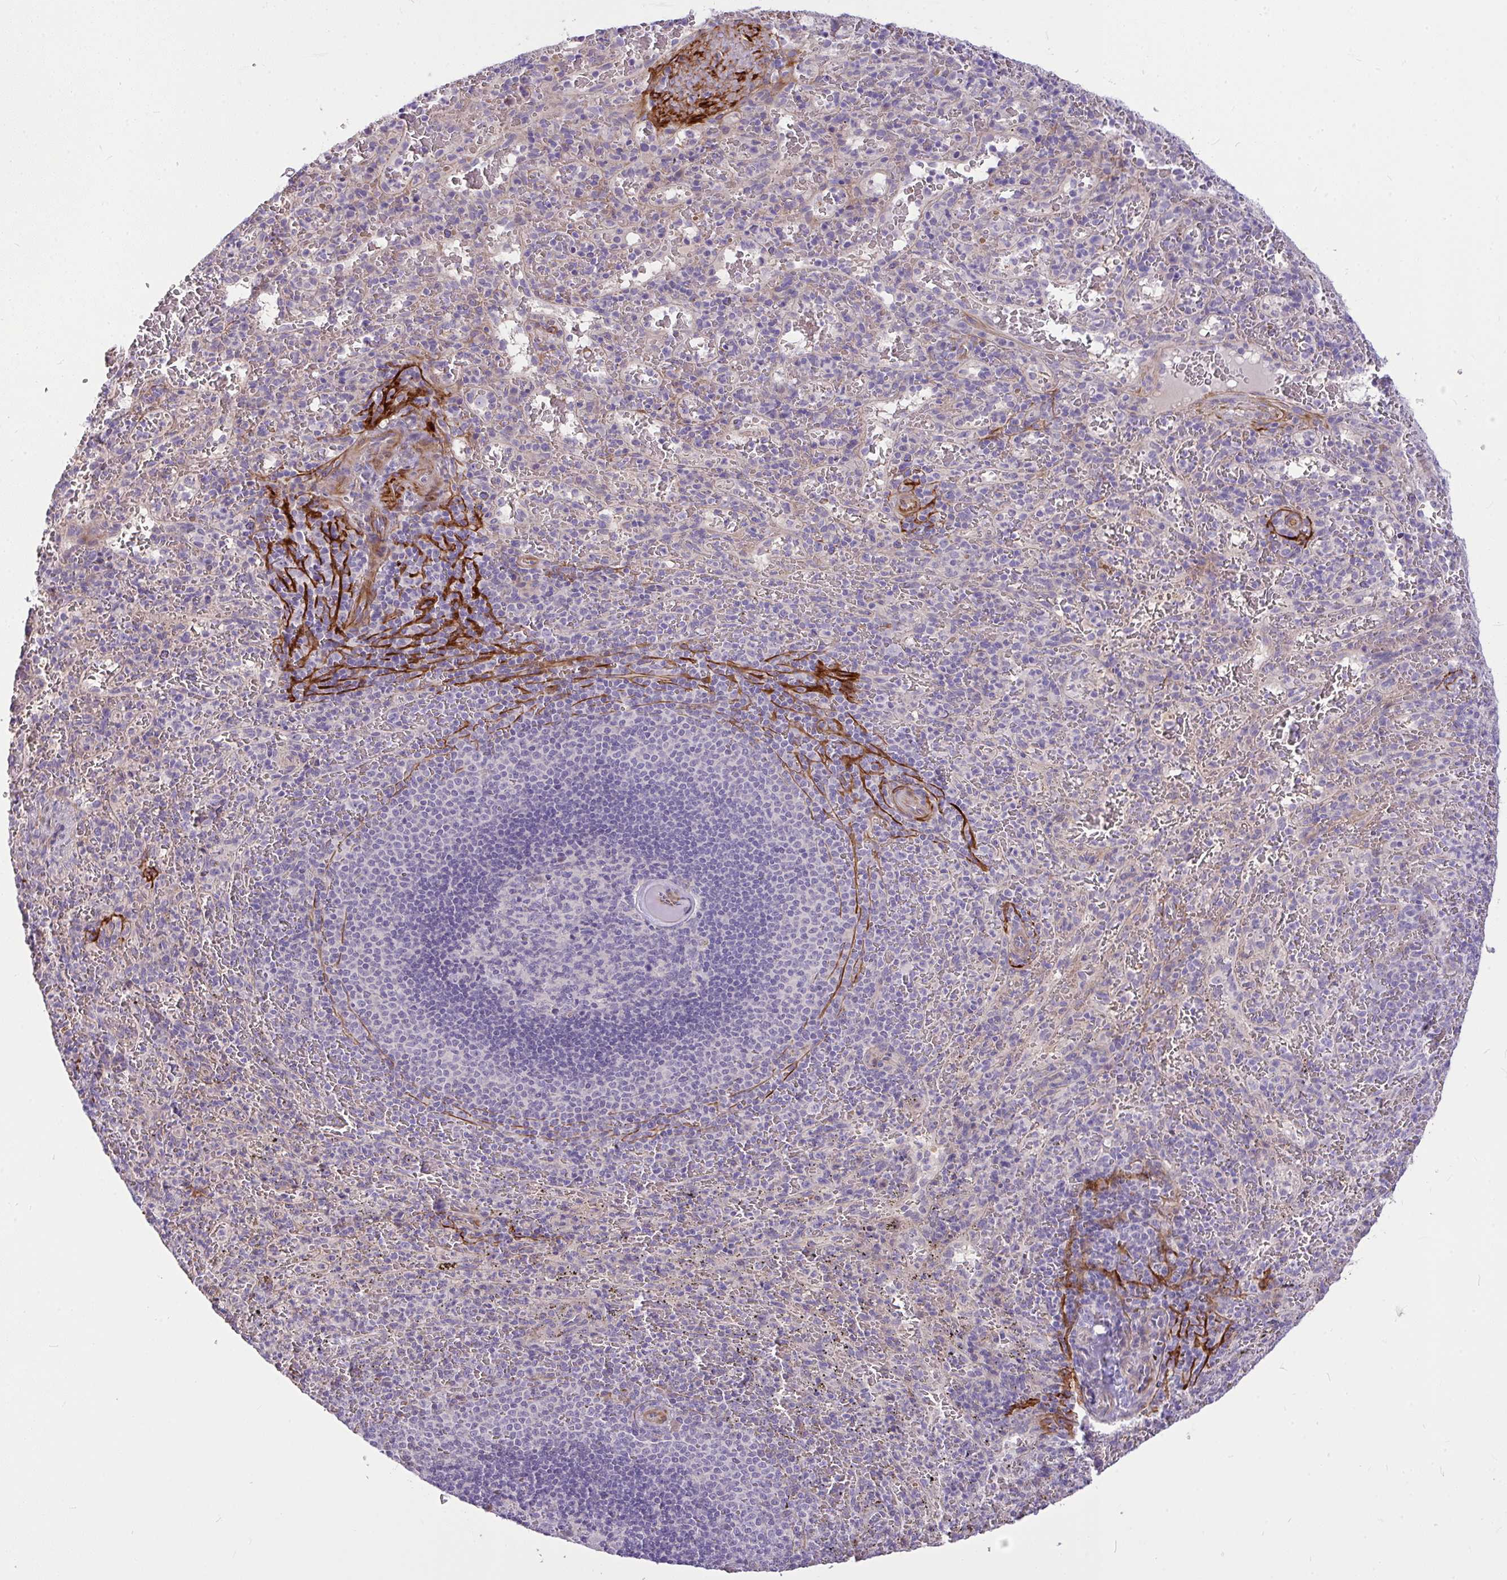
{"staining": {"intensity": "negative", "quantity": "none", "location": "none"}, "tissue": "spleen", "cell_type": "Cells in red pulp", "image_type": "normal", "snomed": [{"axis": "morphology", "description": "Normal tissue, NOS"}, {"axis": "topography", "description": "Spleen"}], "caption": "This histopathology image is of normal spleen stained with immunohistochemistry to label a protein in brown with the nuclei are counter-stained blue. There is no expression in cells in red pulp. (IHC, brightfield microscopy, high magnification).", "gene": "MOCS1", "patient": {"sex": "male", "age": 57}}